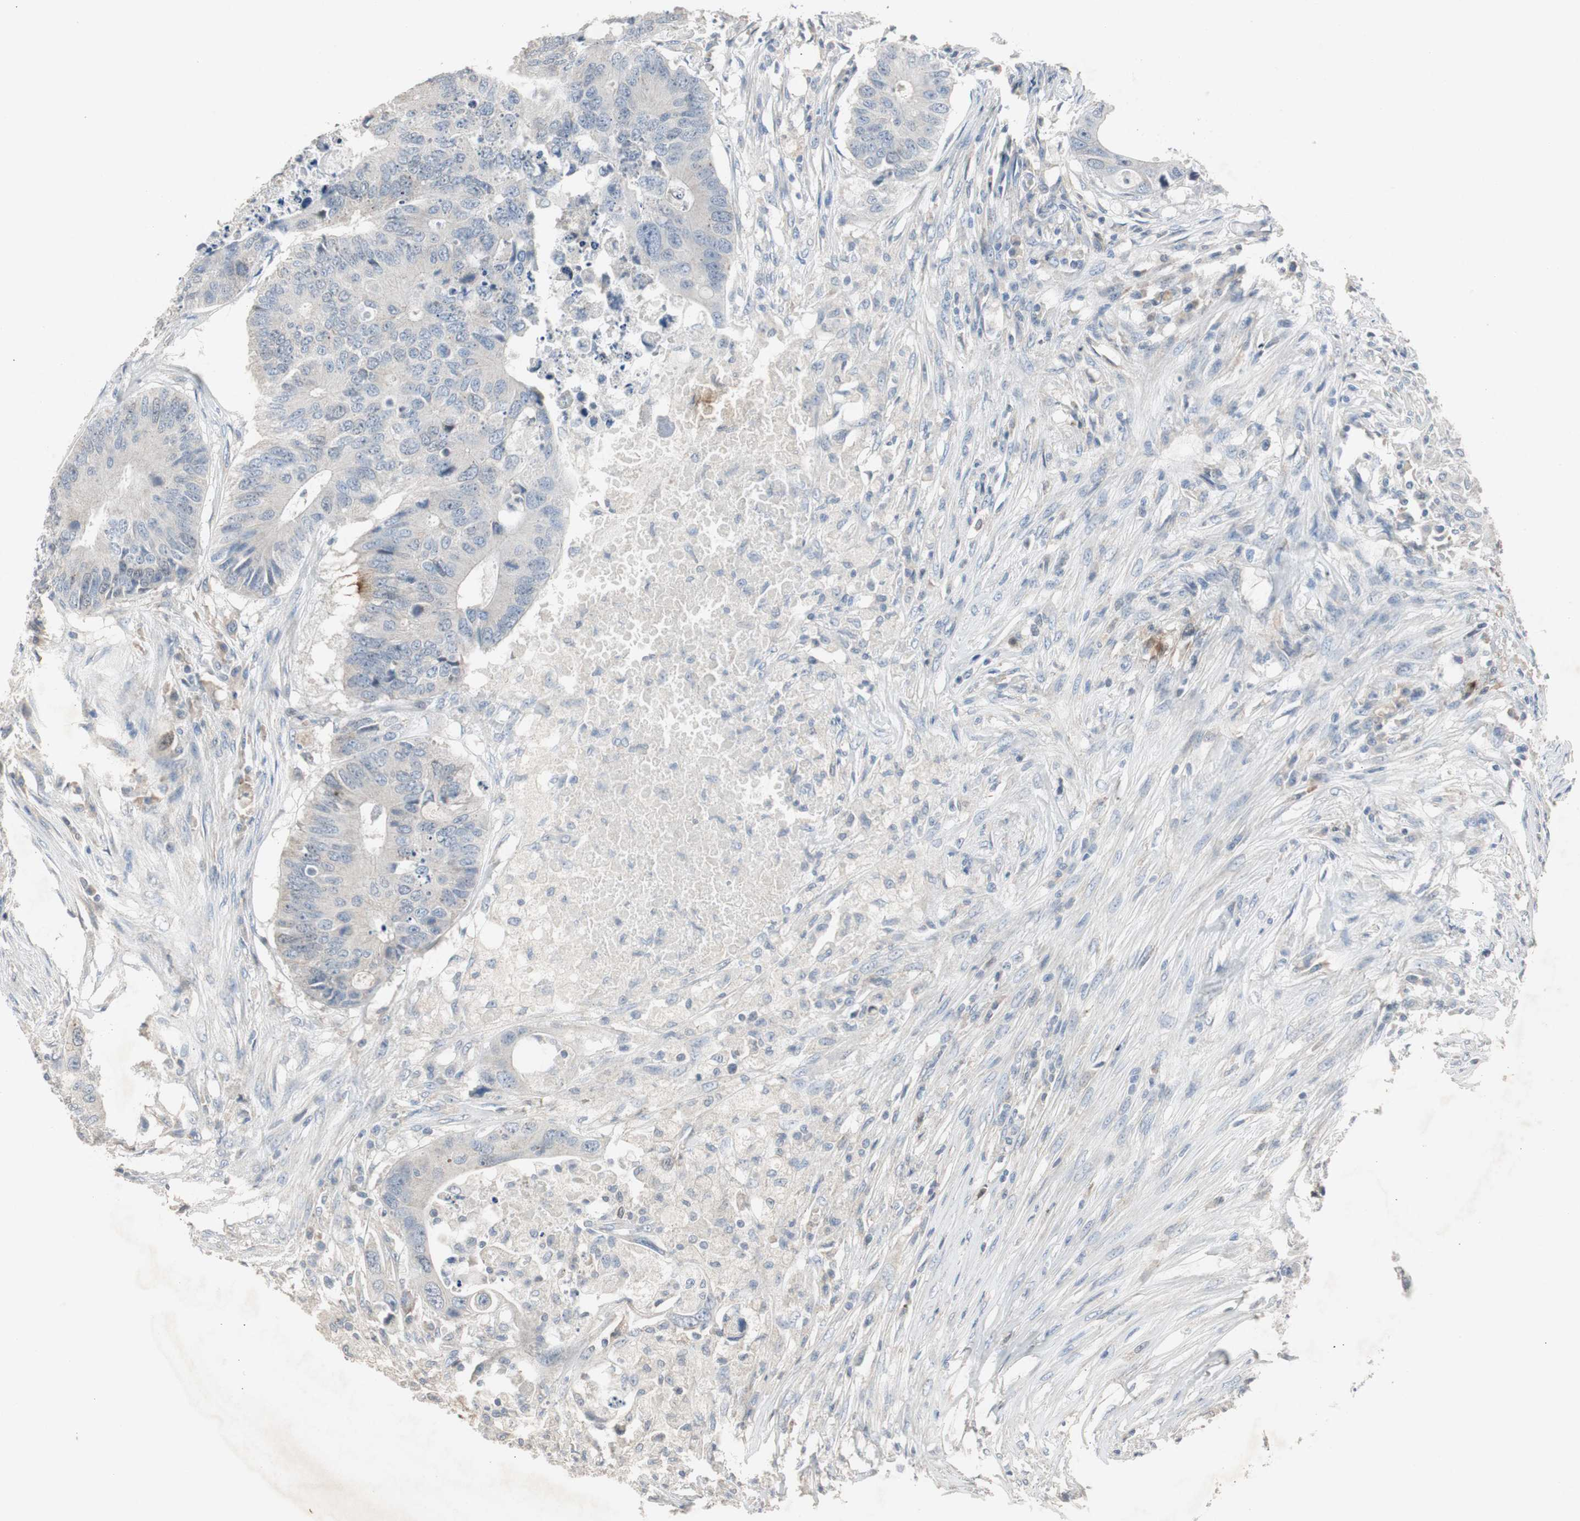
{"staining": {"intensity": "negative", "quantity": "none", "location": "none"}, "tissue": "colorectal cancer", "cell_type": "Tumor cells", "image_type": "cancer", "snomed": [{"axis": "morphology", "description": "Adenocarcinoma, NOS"}, {"axis": "topography", "description": "Colon"}], "caption": "Tumor cells are negative for protein expression in human colorectal cancer. (Brightfield microscopy of DAB (3,3'-diaminobenzidine) immunohistochemistry (IHC) at high magnification).", "gene": "TK1", "patient": {"sex": "male", "age": 71}}